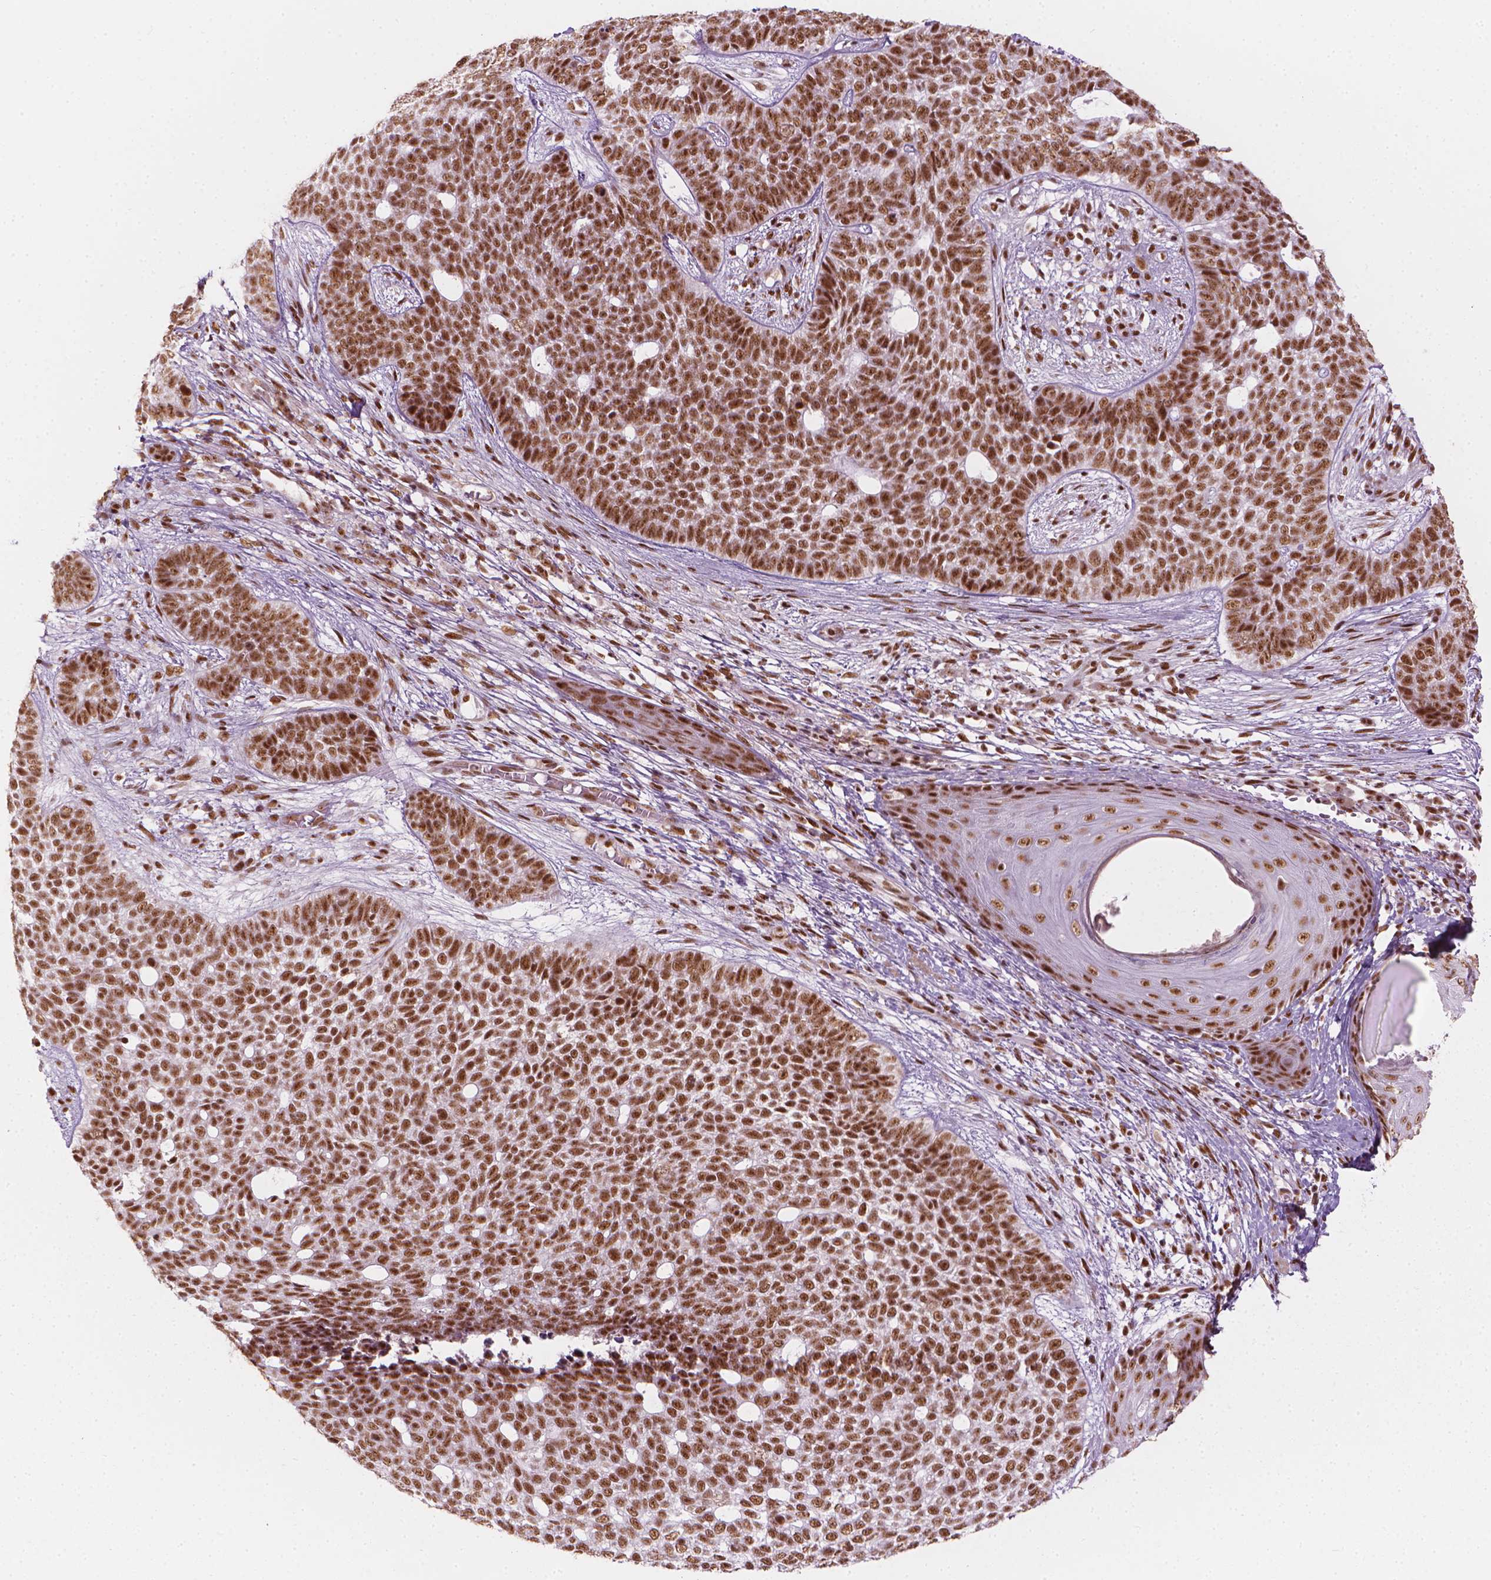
{"staining": {"intensity": "moderate", "quantity": ">75%", "location": "nuclear"}, "tissue": "skin cancer", "cell_type": "Tumor cells", "image_type": "cancer", "snomed": [{"axis": "morphology", "description": "Basal cell carcinoma"}, {"axis": "topography", "description": "Skin"}], "caption": "Immunohistochemical staining of human skin cancer (basal cell carcinoma) reveals medium levels of moderate nuclear protein expression in about >75% of tumor cells.", "gene": "ELF2", "patient": {"sex": "female", "age": 69}}